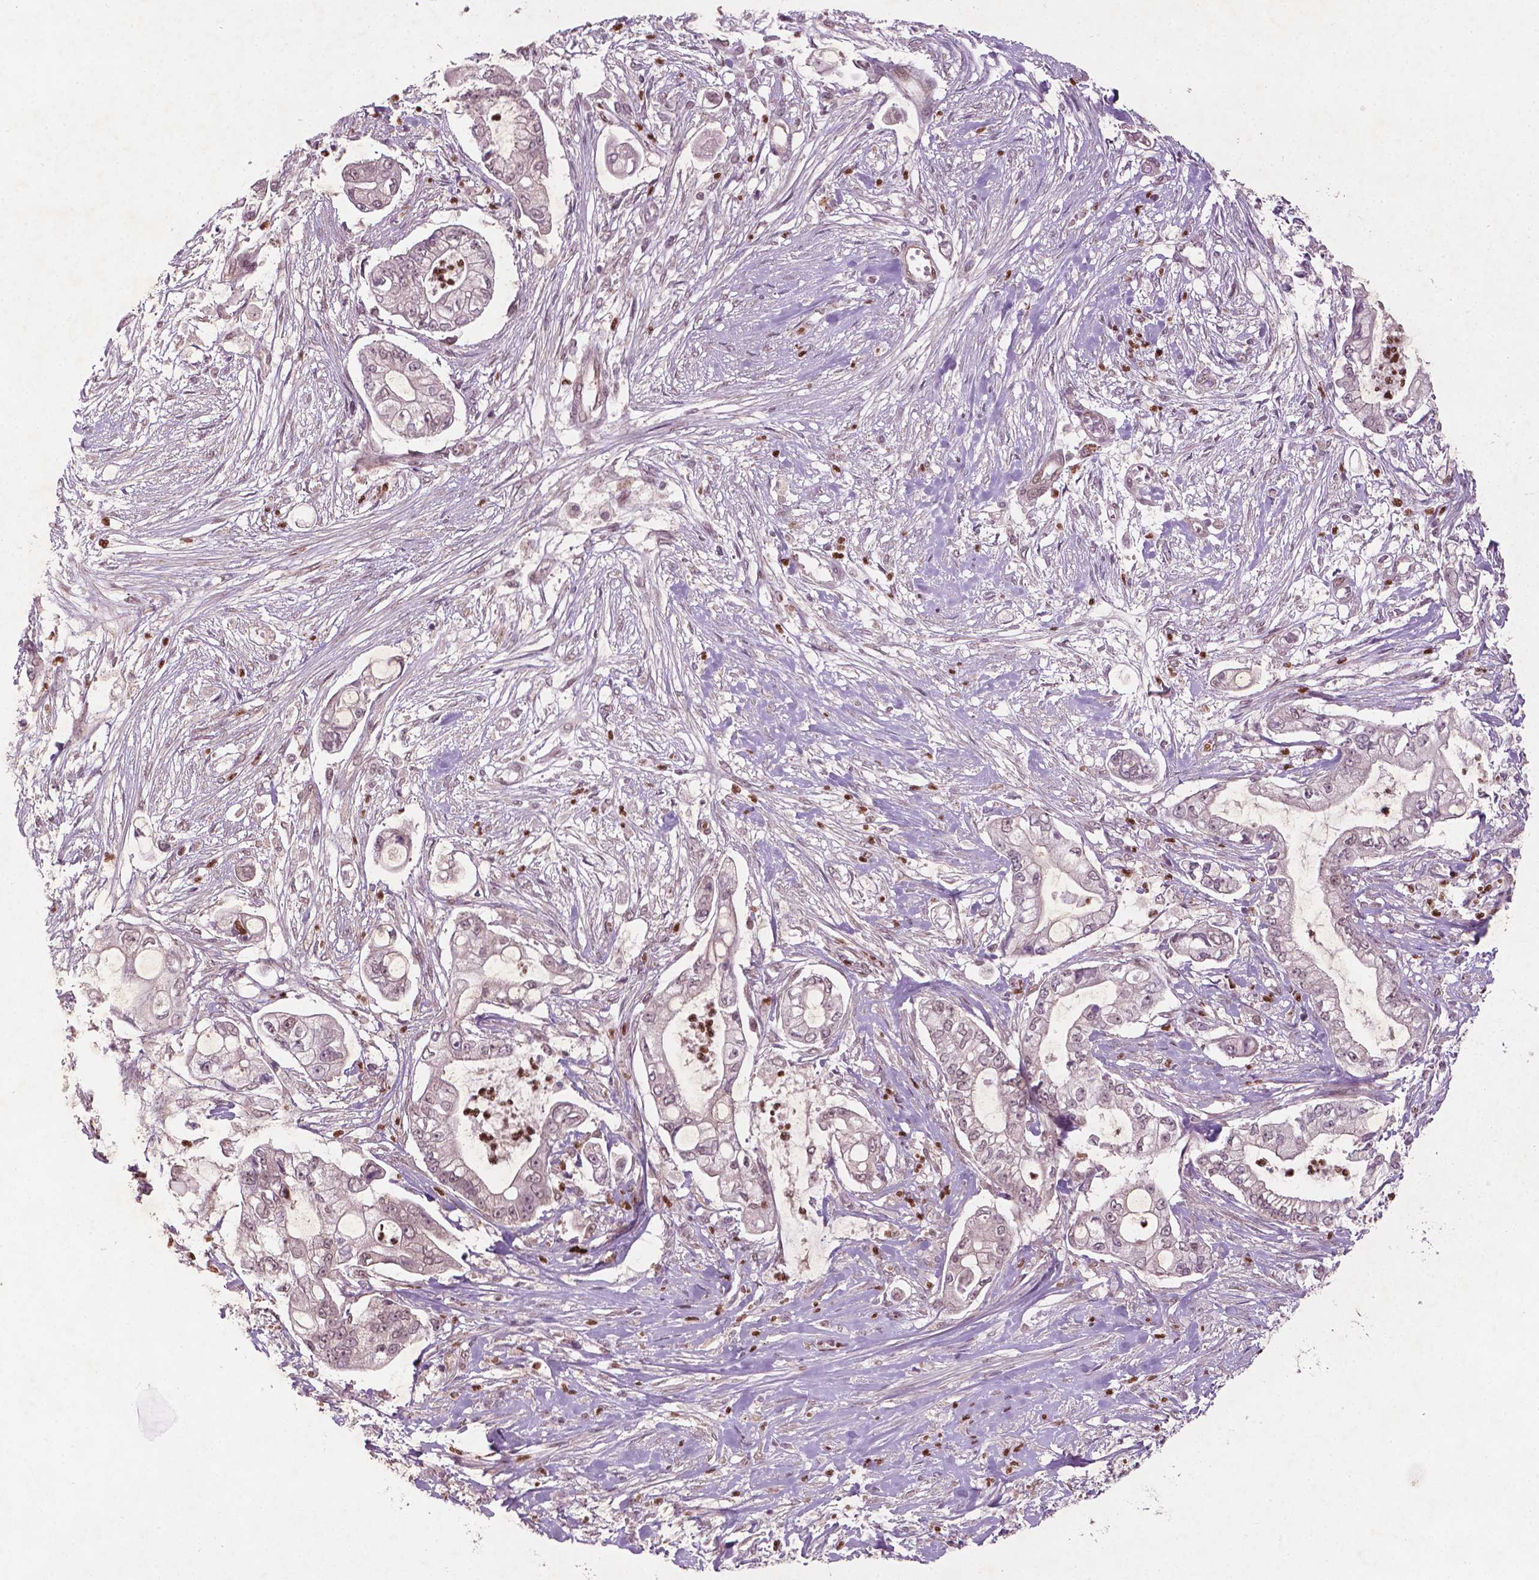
{"staining": {"intensity": "negative", "quantity": "none", "location": "none"}, "tissue": "pancreatic cancer", "cell_type": "Tumor cells", "image_type": "cancer", "snomed": [{"axis": "morphology", "description": "Adenocarcinoma, NOS"}, {"axis": "topography", "description": "Pancreas"}], "caption": "Immunohistochemical staining of human pancreatic cancer (adenocarcinoma) exhibits no significant staining in tumor cells.", "gene": "NFAT5", "patient": {"sex": "female", "age": 69}}